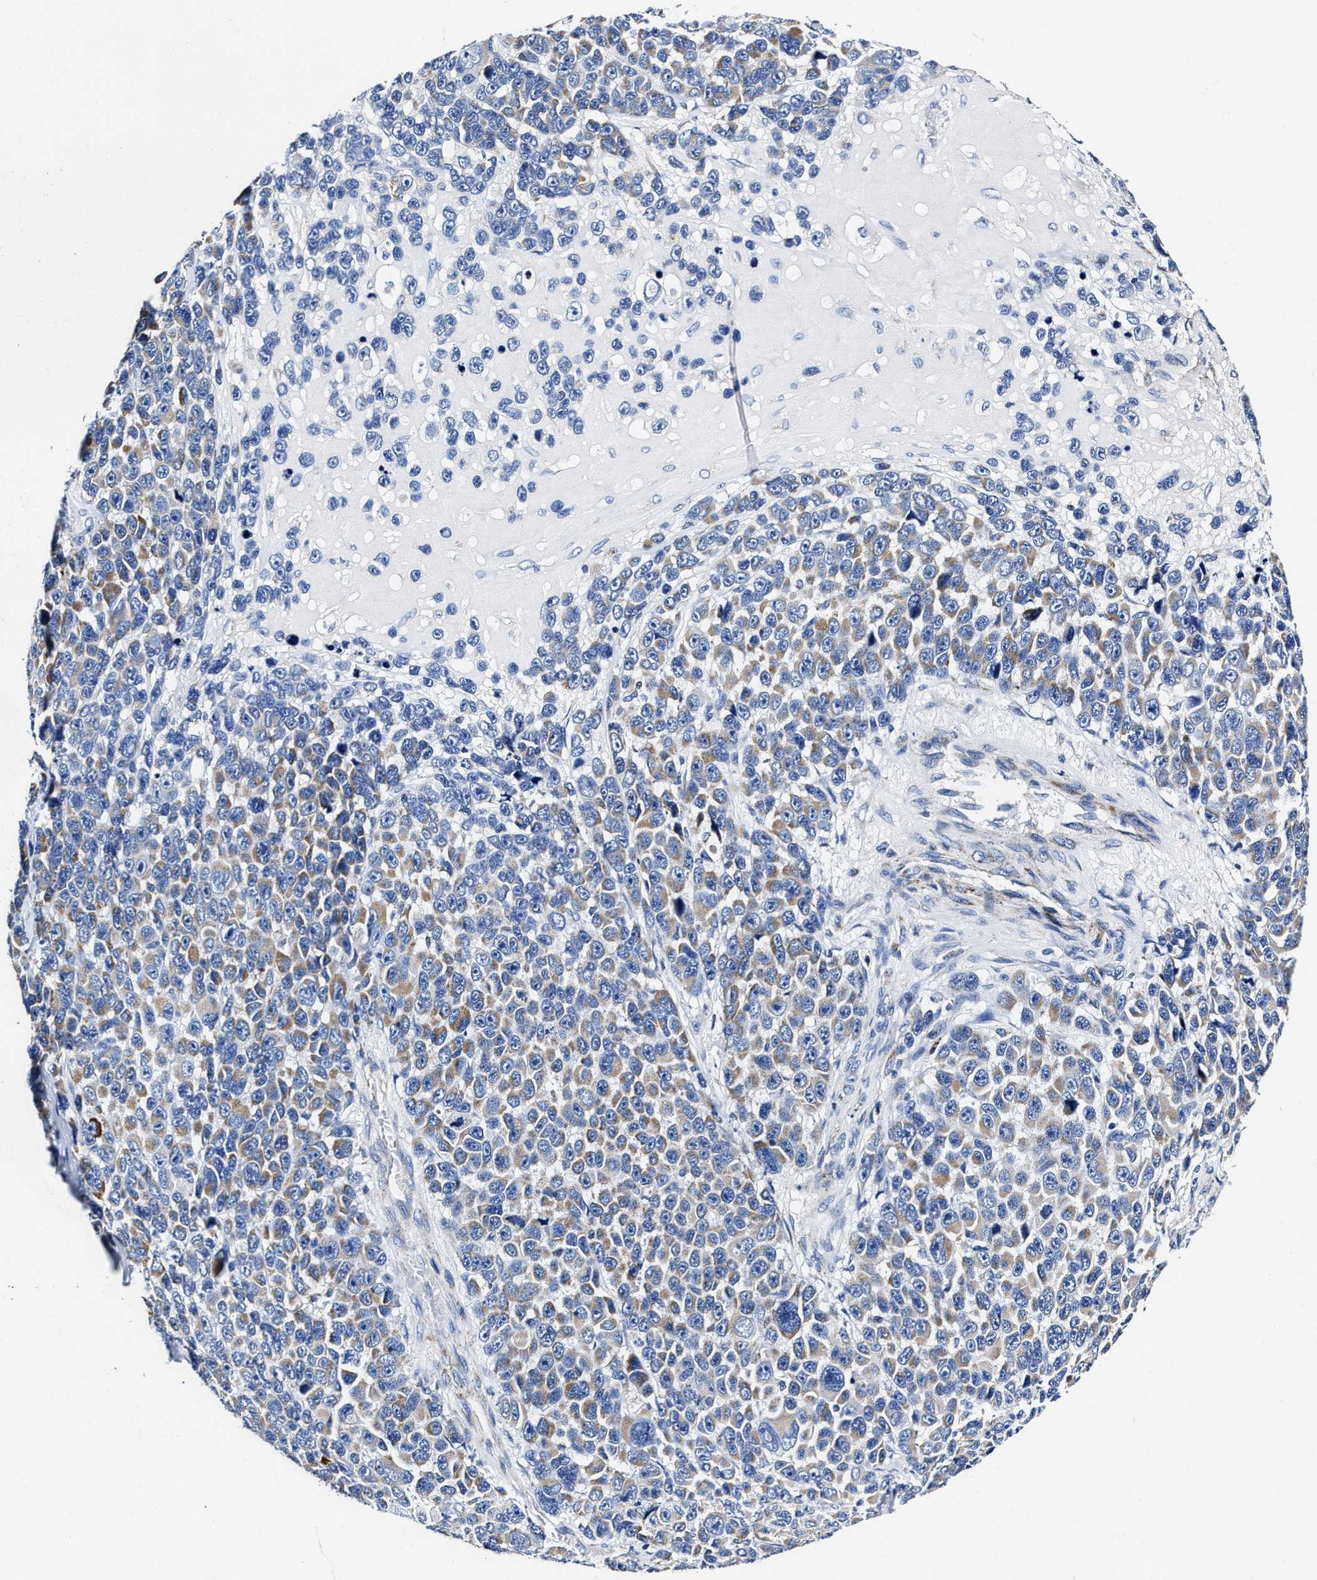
{"staining": {"intensity": "weak", "quantity": ">75%", "location": "cytoplasmic/membranous"}, "tissue": "melanoma", "cell_type": "Tumor cells", "image_type": "cancer", "snomed": [{"axis": "morphology", "description": "Malignant melanoma, NOS"}, {"axis": "topography", "description": "Skin"}], "caption": "Immunohistochemistry (DAB (3,3'-diaminobenzidine)) staining of human malignant melanoma displays weak cytoplasmic/membranous protein expression in about >75% of tumor cells.", "gene": "HINT2", "patient": {"sex": "male", "age": 53}}